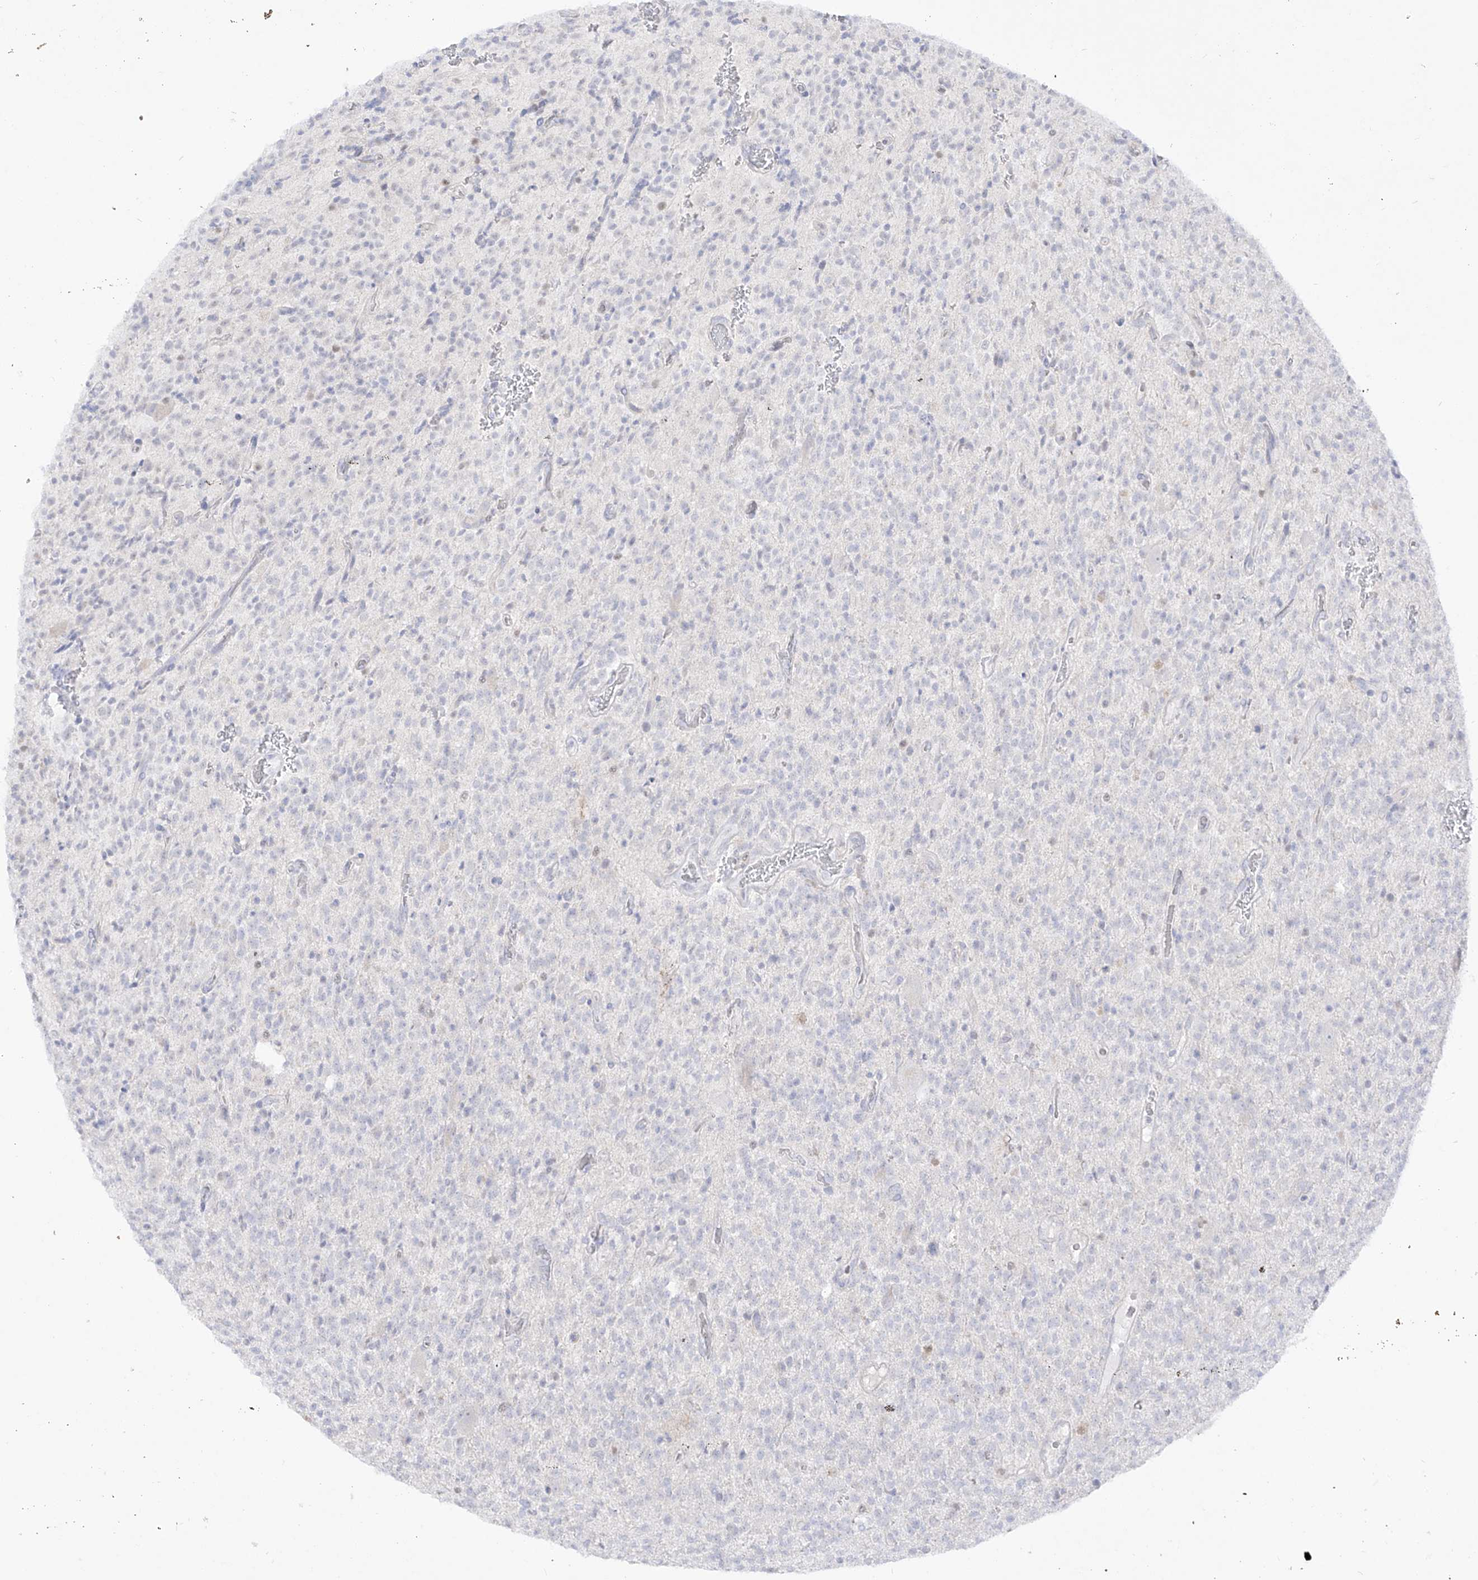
{"staining": {"intensity": "negative", "quantity": "none", "location": "none"}, "tissue": "glioma", "cell_type": "Tumor cells", "image_type": "cancer", "snomed": [{"axis": "morphology", "description": "Glioma, malignant, High grade"}, {"axis": "topography", "description": "Brain"}], "caption": "Immunohistochemistry photomicrograph of human glioma stained for a protein (brown), which reveals no staining in tumor cells.", "gene": "DMKN", "patient": {"sex": "male", "age": 34}}